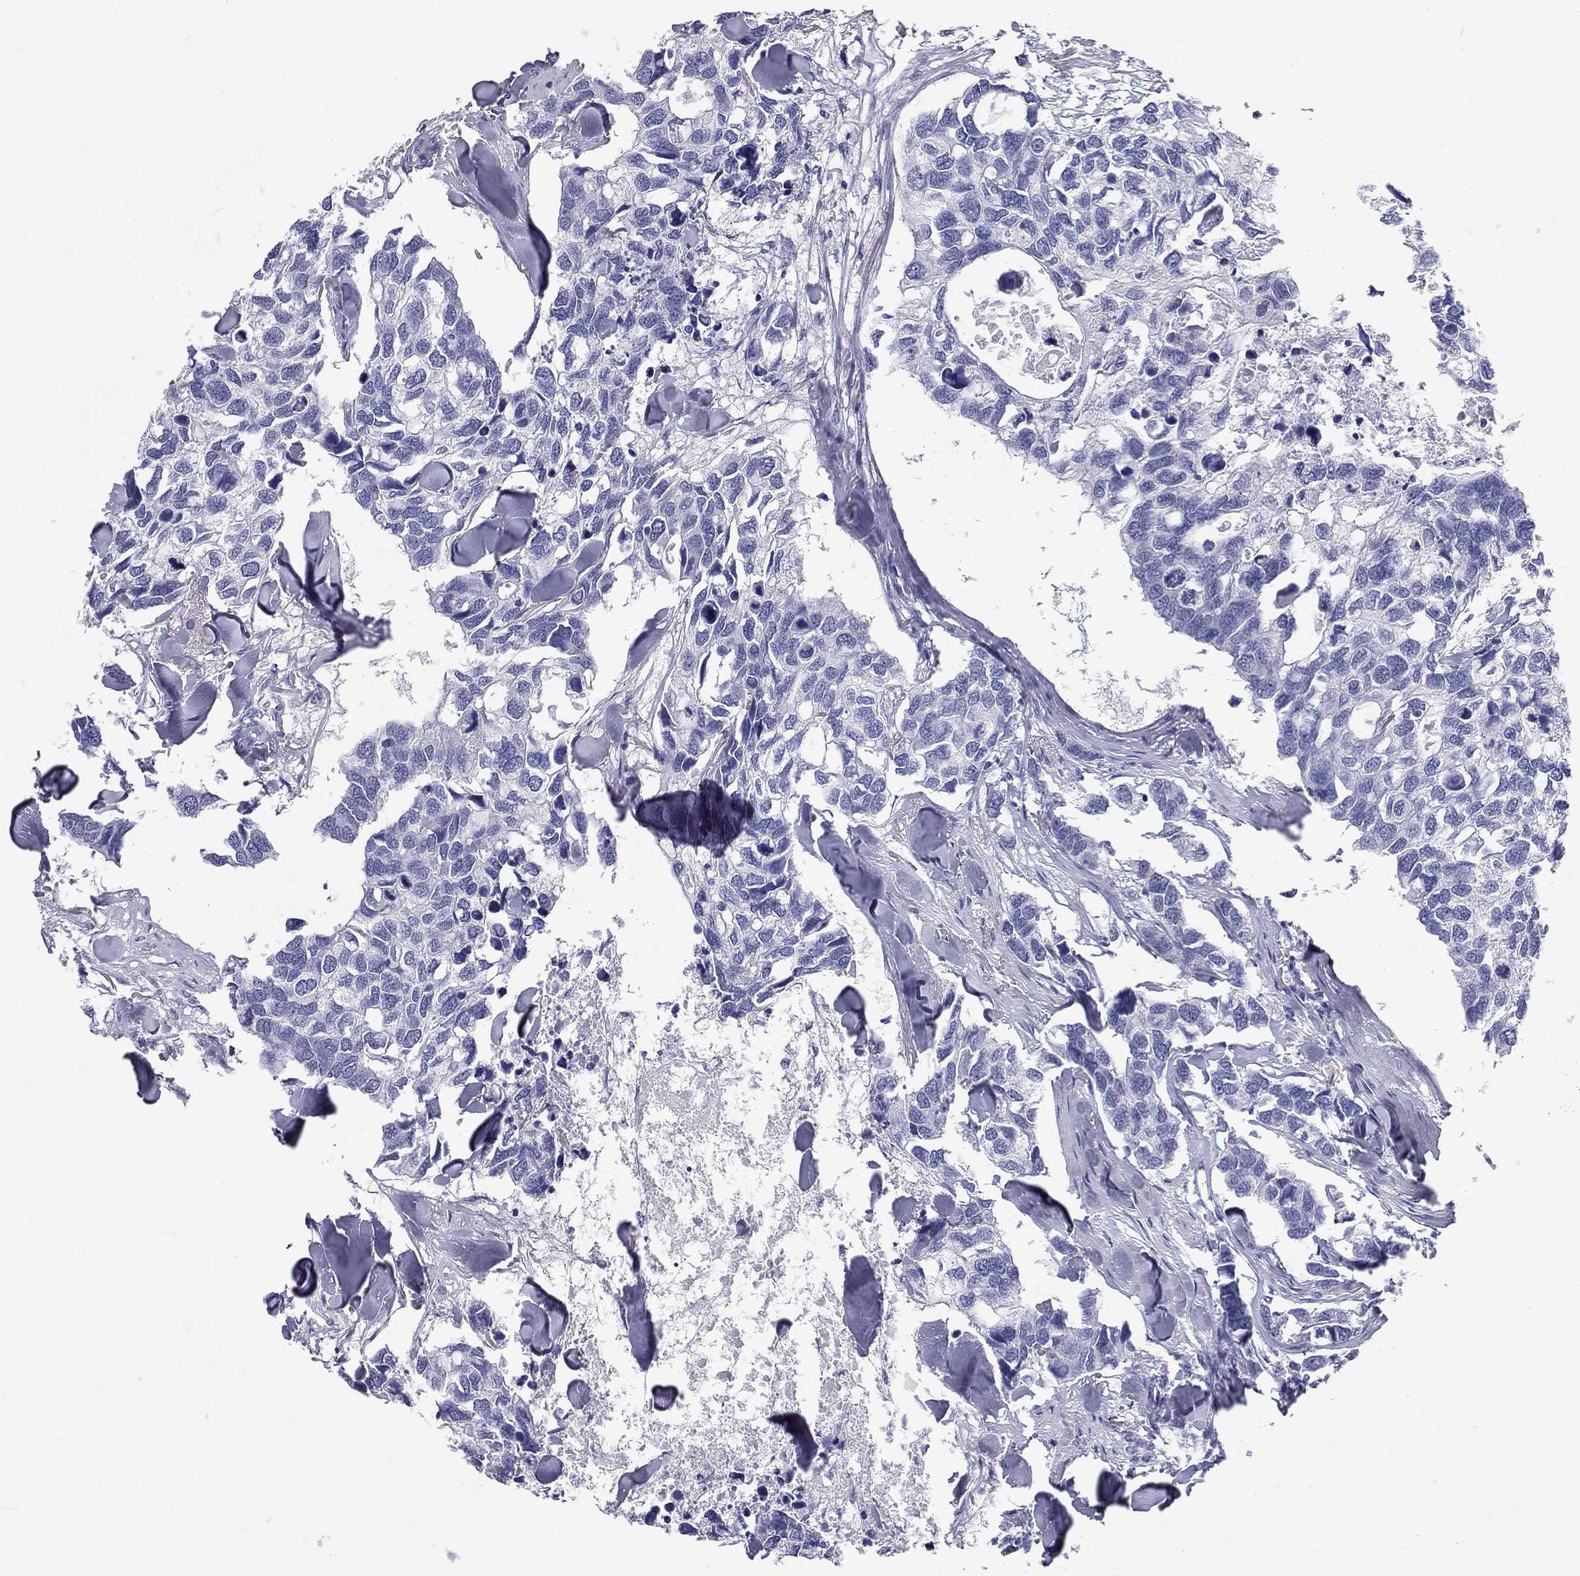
{"staining": {"intensity": "negative", "quantity": "none", "location": "none"}, "tissue": "breast cancer", "cell_type": "Tumor cells", "image_type": "cancer", "snomed": [{"axis": "morphology", "description": "Duct carcinoma"}, {"axis": "topography", "description": "Breast"}], "caption": "A micrograph of human breast intraductal carcinoma is negative for staining in tumor cells.", "gene": "DNALI1", "patient": {"sex": "female", "age": 83}}